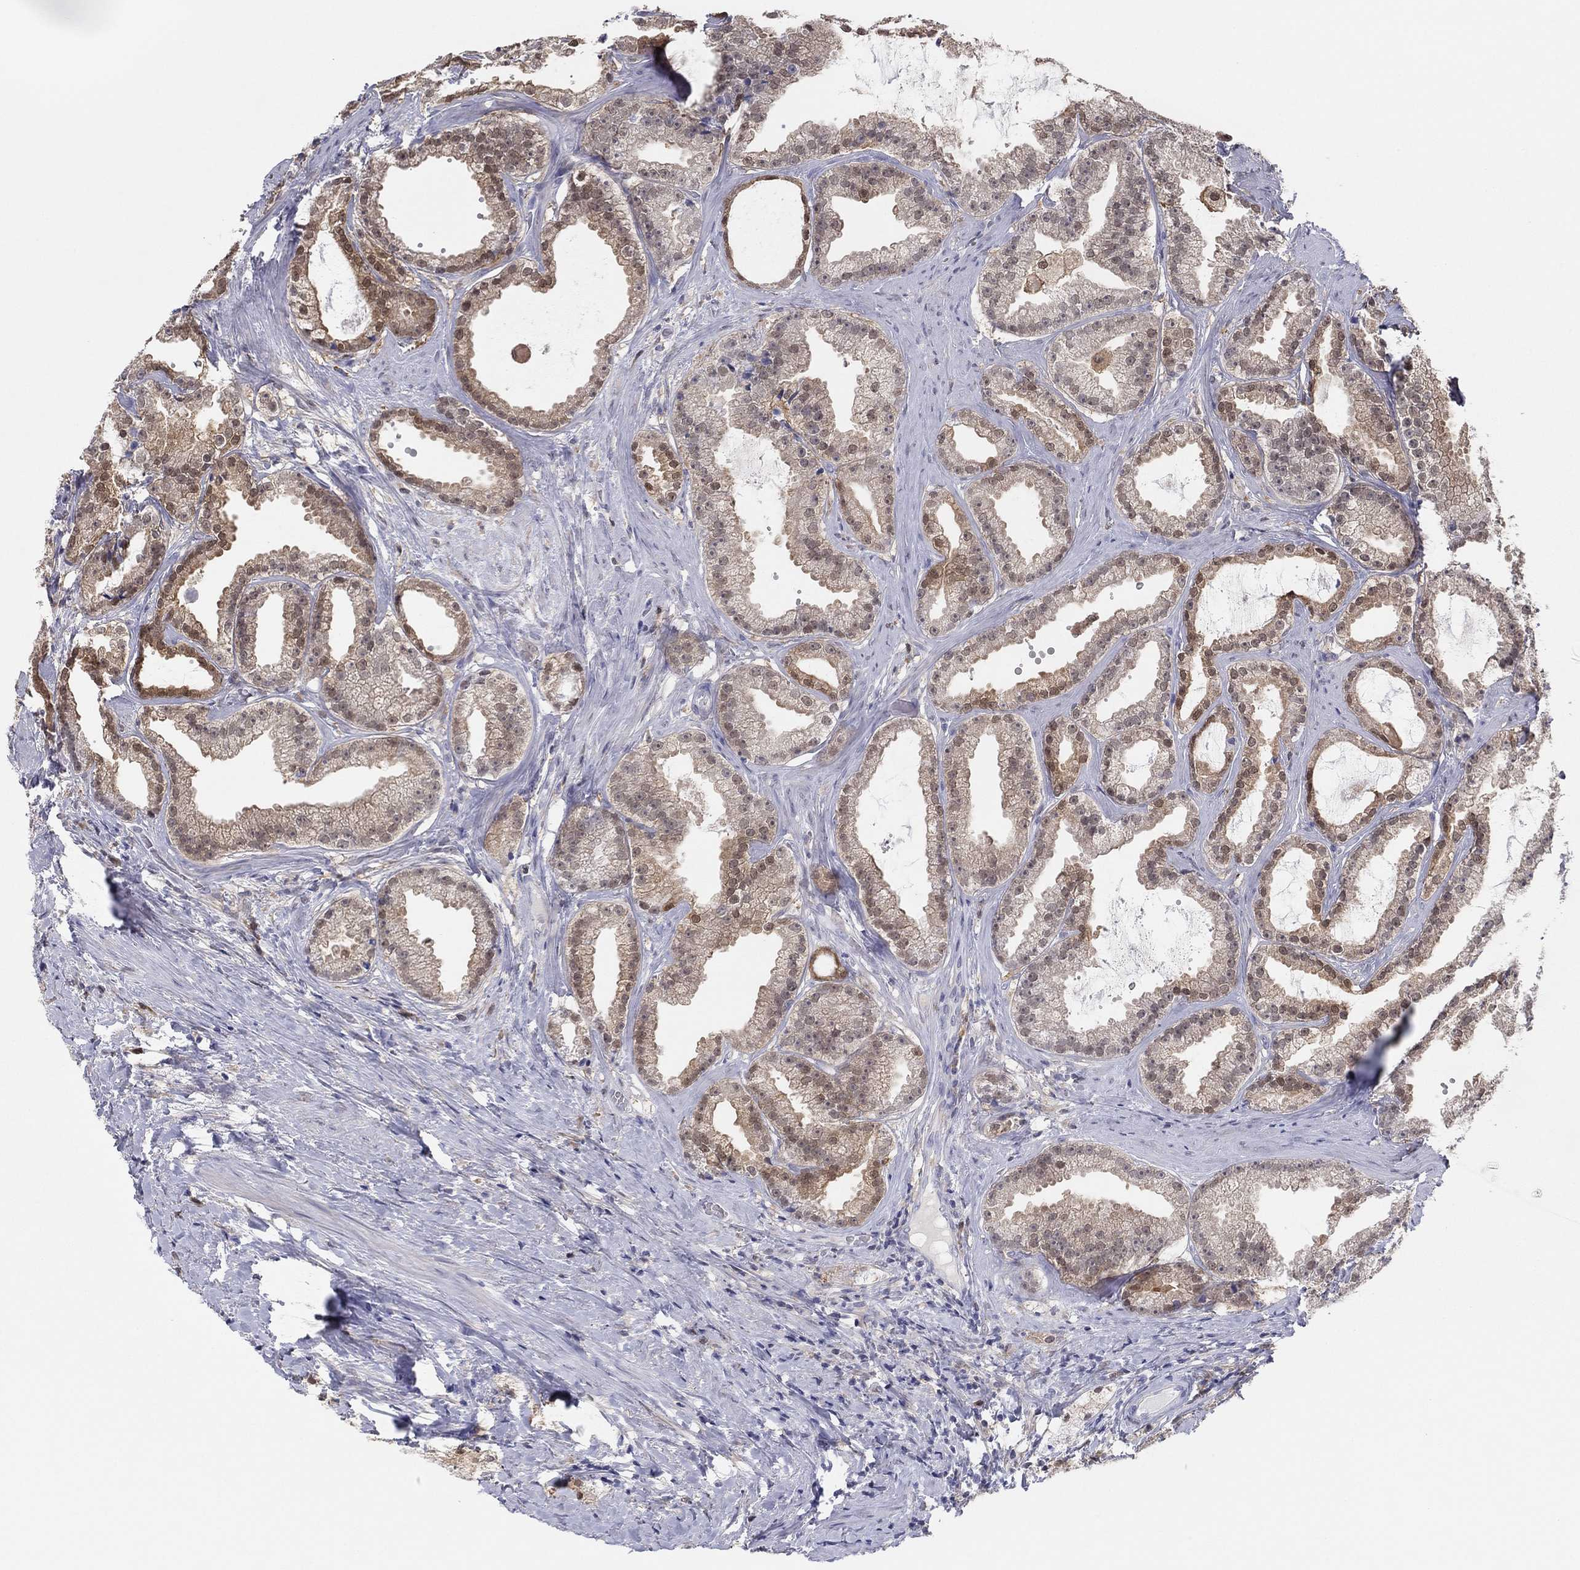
{"staining": {"intensity": "moderate", "quantity": "<25%", "location": "cytoplasmic/membranous,nuclear"}, "tissue": "prostate cancer", "cell_type": "Tumor cells", "image_type": "cancer", "snomed": [{"axis": "morphology", "description": "Adenocarcinoma, NOS"}, {"axis": "morphology", "description": "Adenocarcinoma, High grade"}, {"axis": "topography", "description": "Prostate"}], "caption": "Moderate cytoplasmic/membranous and nuclear protein staining is present in about <25% of tumor cells in prostate cancer. (IHC, brightfield microscopy, high magnification).", "gene": "PDXK", "patient": {"sex": "male", "age": 64}}